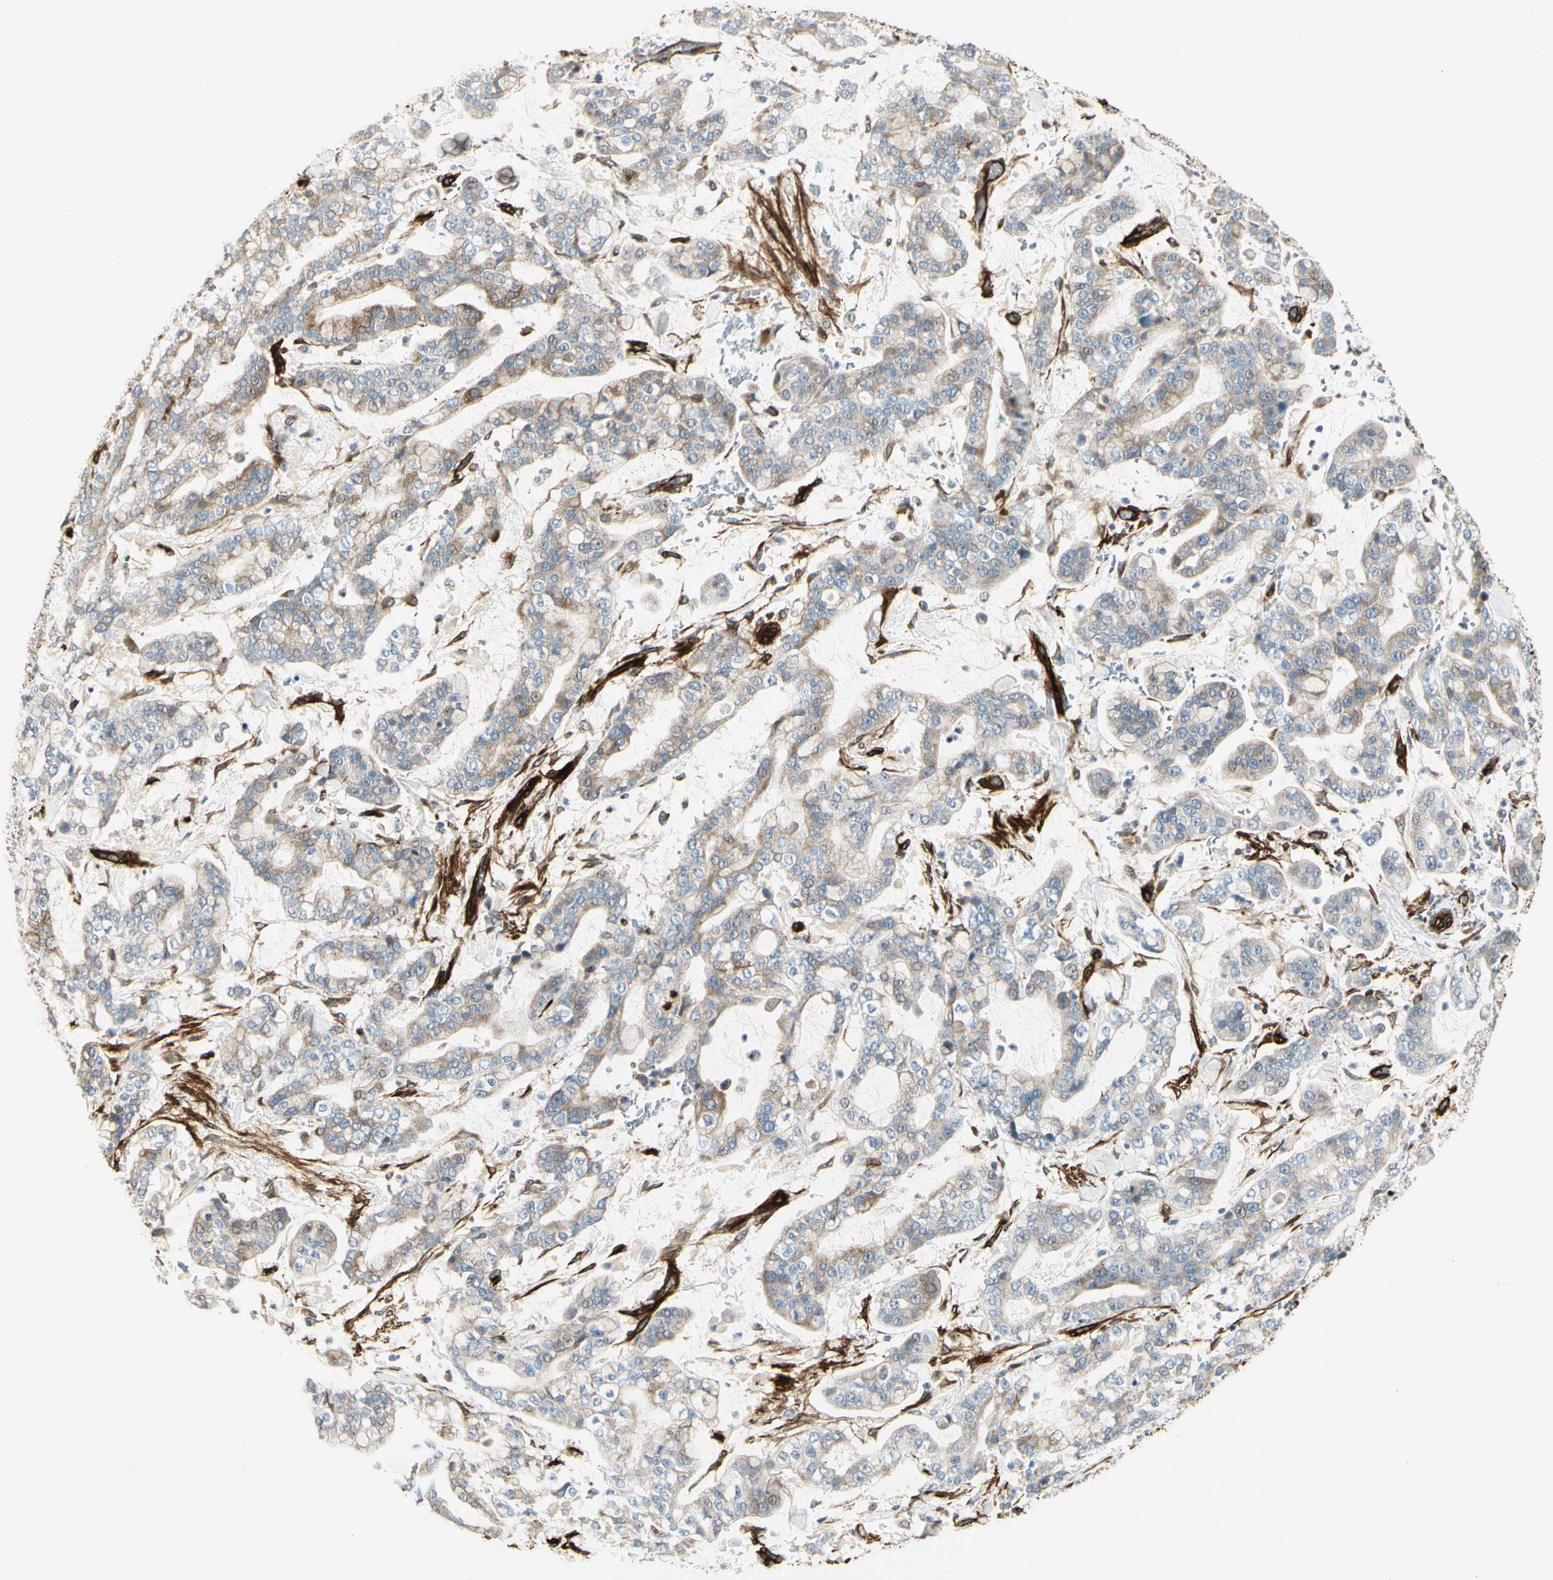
{"staining": {"intensity": "moderate", "quantity": "<25%", "location": "cytoplasmic/membranous"}, "tissue": "stomach cancer", "cell_type": "Tumor cells", "image_type": "cancer", "snomed": [{"axis": "morphology", "description": "Normal tissue, NOS"}, {"axis": "morphology", "description": "Adenocarcinoma, NOS"}, {"axis": "topography", "description": "Stomach, upper"}, {"axis": "topography", "description": "Stomach"}], "caption": "Immunohistochemical staining of stomach adenocarcinoma displays moderate cytoplasmic/membranous protein staining in about <25% of tumor cells. (IHC, brightfield microscopy, high magnification).", "gene": "MCAM", "patient": {"sex": "male", "age": 76}}